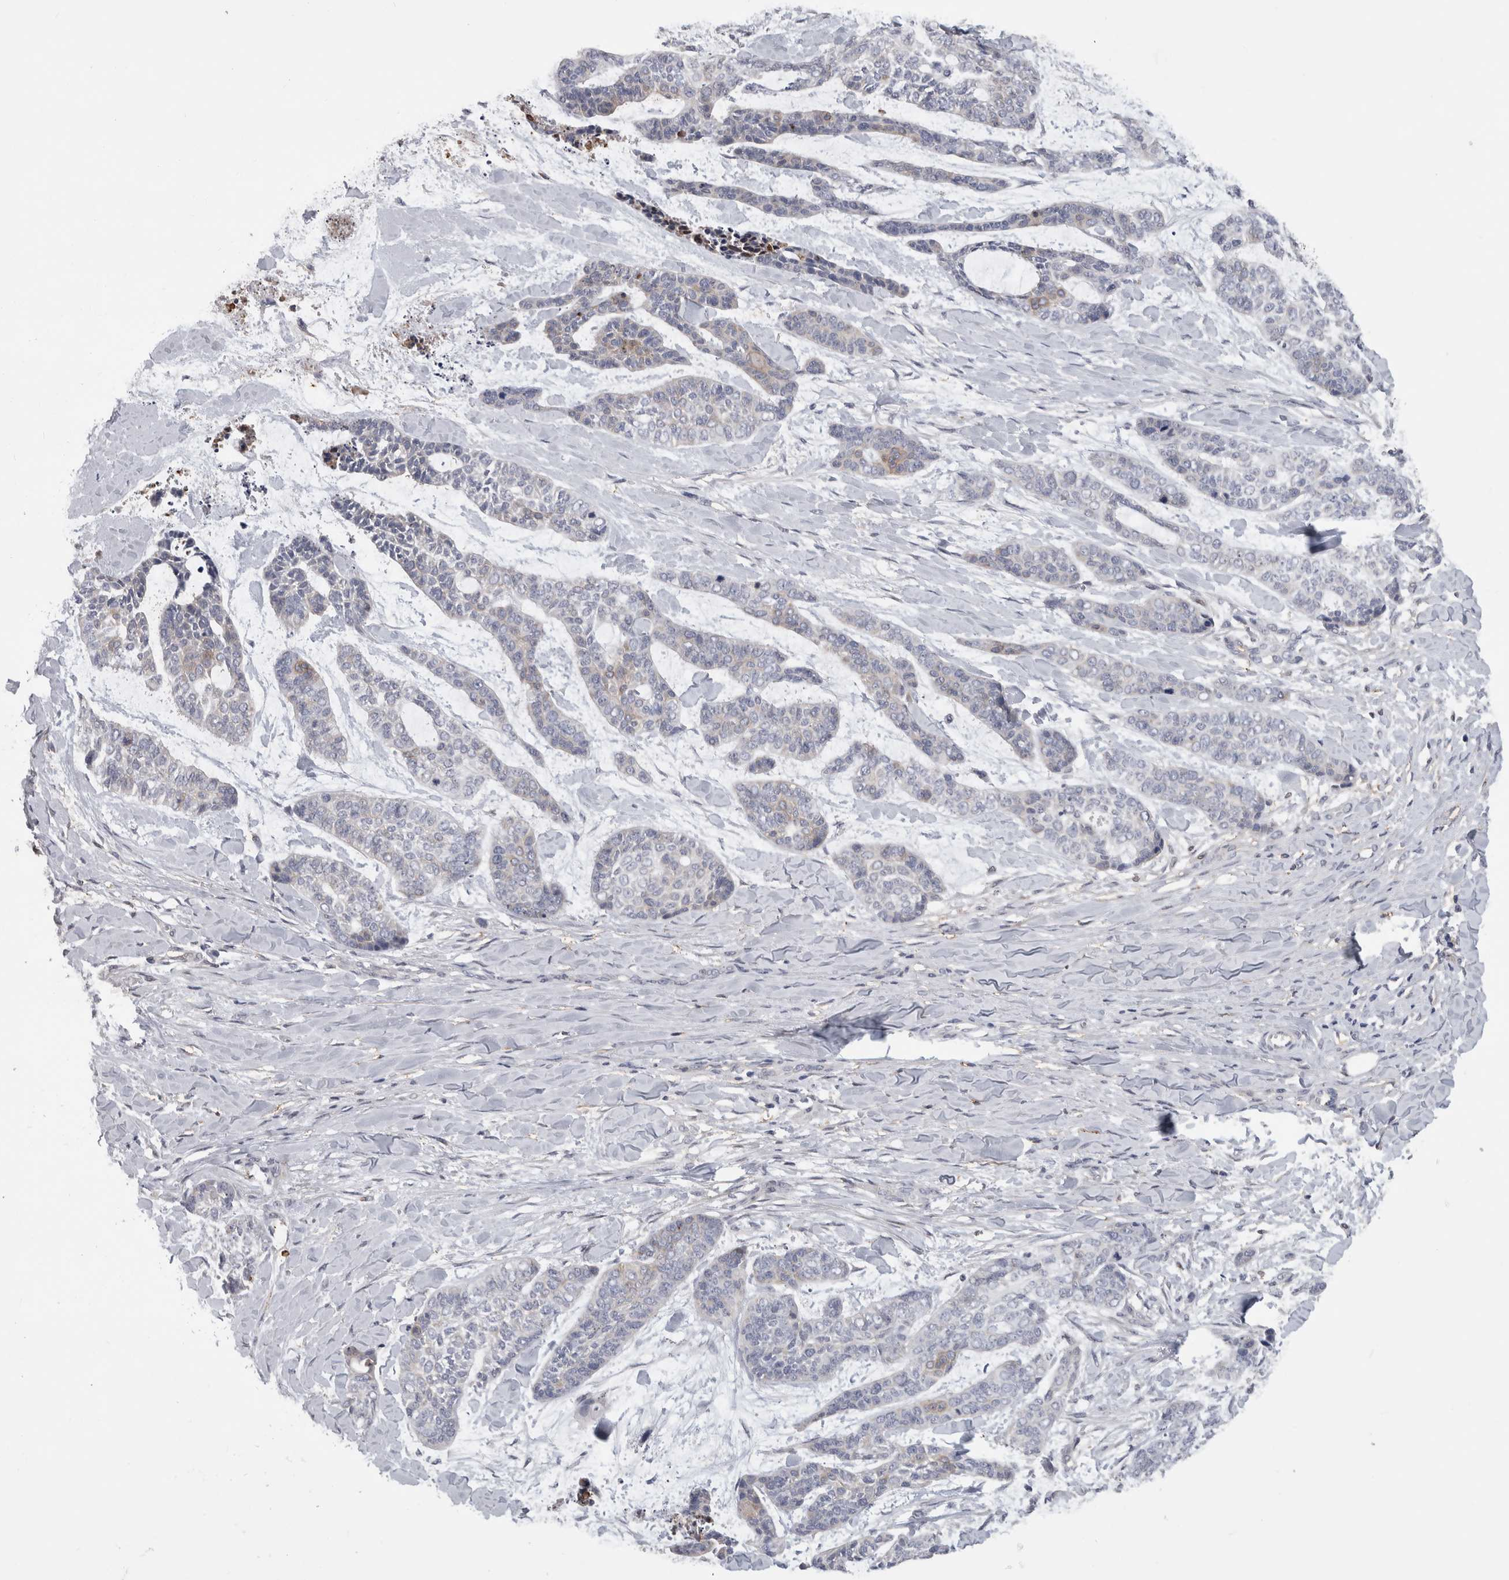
{"staining": {"intensity": "negative", "quantity": "none", "location": "none"}, "tissue": "skin cancer", "cell_type": "Tumor cells", "image_type": "cancer", "snomed": [{"axis": "morphology", "description": "Basal cell carcinoma"}, {"axis": "topography", "description": "Skin"}], "caption": "High magnification brightfield microscopy of basal cell carcinoma (skin) stained with DAB (brown) and counterstained with hematoxylin (blue): tumor cells show no significant expression.", "gene": "DNAJC24", "patient": {"sex": "female", "age": 64}}